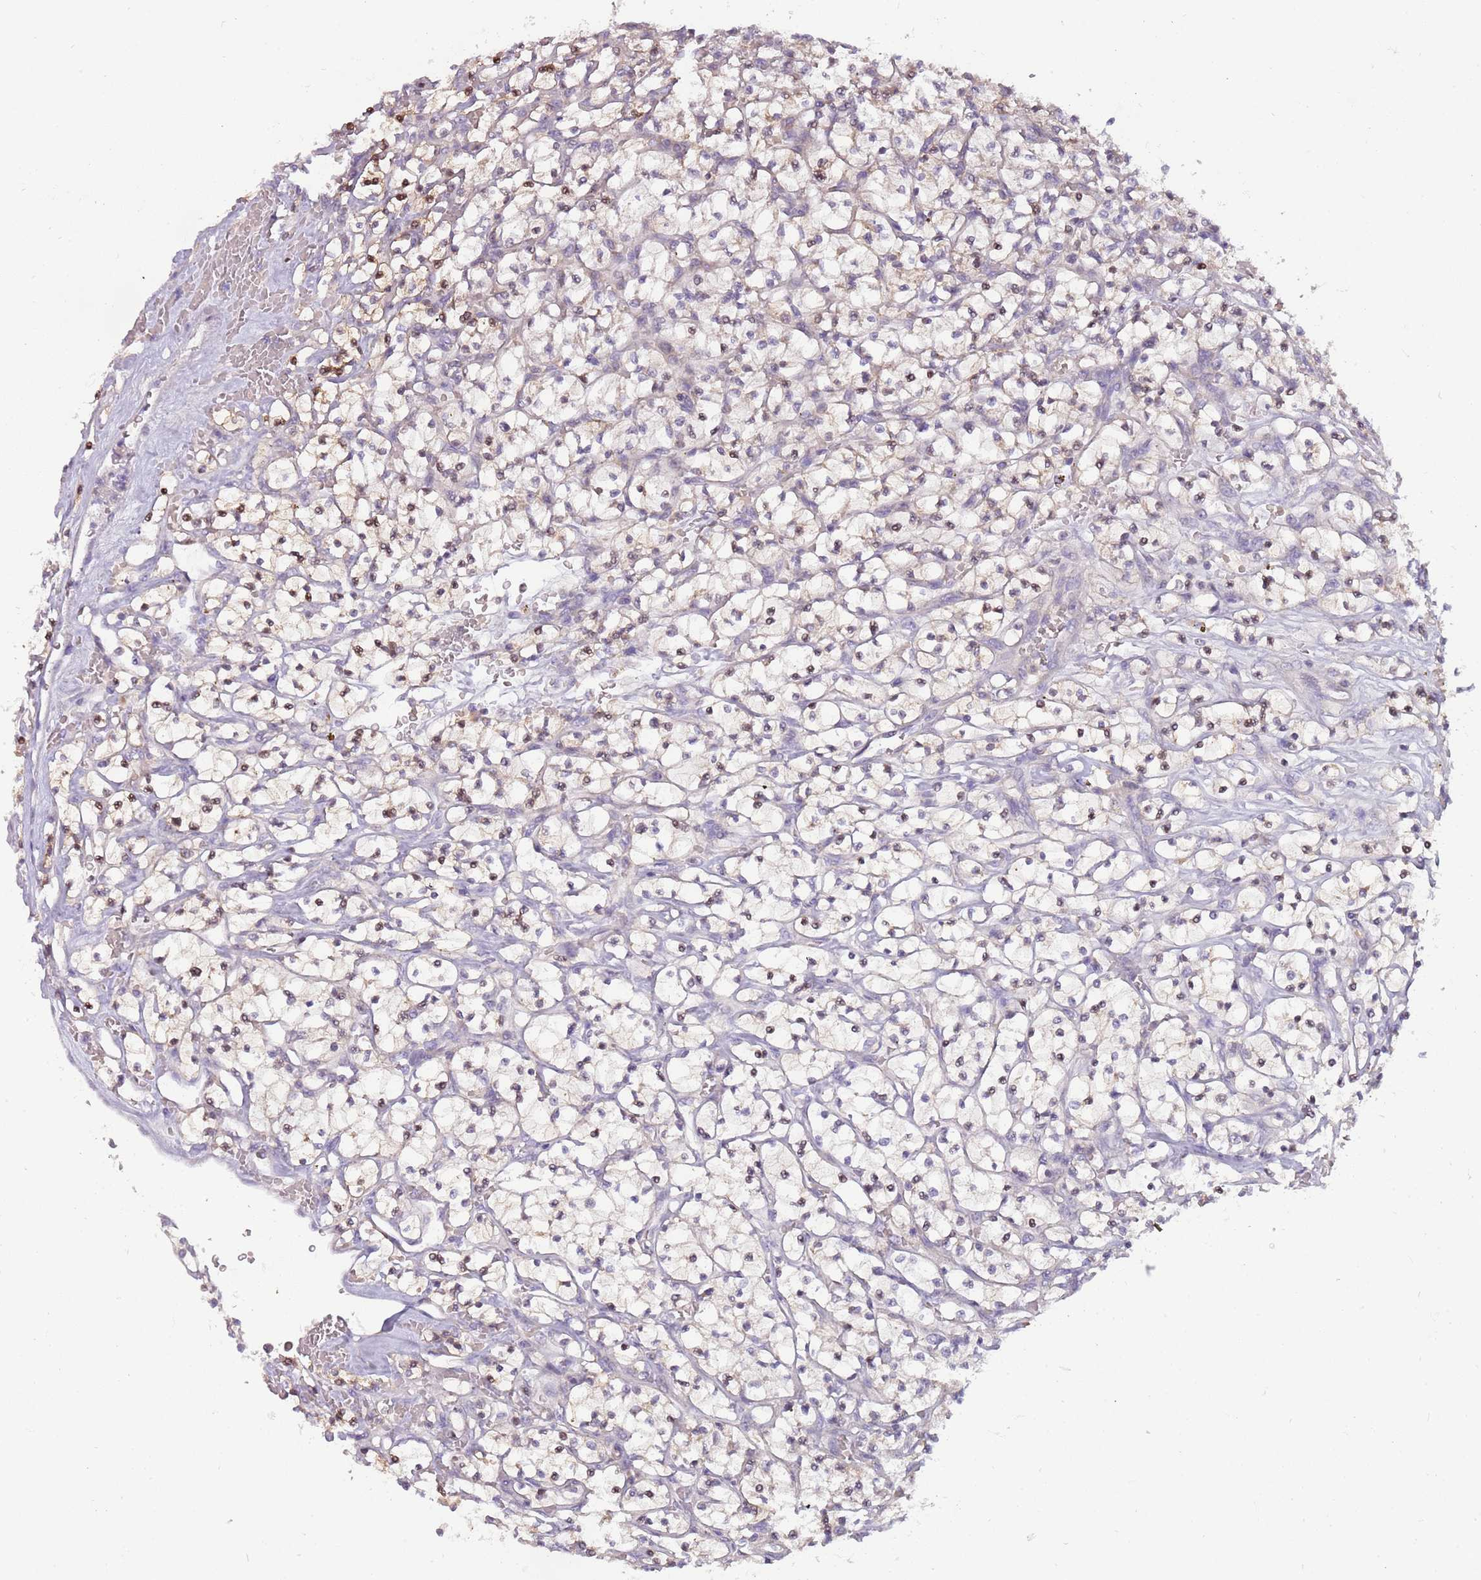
{"staining": {"intensity": "weak", "quantity": "<25%", "location": "cytoplasmic/membranous"}, "tissue": "renal cancer", "cell_type": "Tumor cells", "image_type": "cancer", "snomed": [{"axis": "morphology", "description": "Adenocarcinoma, NOS"}, {"axis": "topography", "description": "Kidney"}], "caption": "Immunohistochemistry (IHC) histopathology image of neoplastic tissue: human renal cancer (adenocarcinoma) stained with DAB (3,3'-diaminobenzidine) shows no significant protein expression in tumor cells.", "gene": "ARHGAP5", "patient": {"sex": "female", "age": 64}}